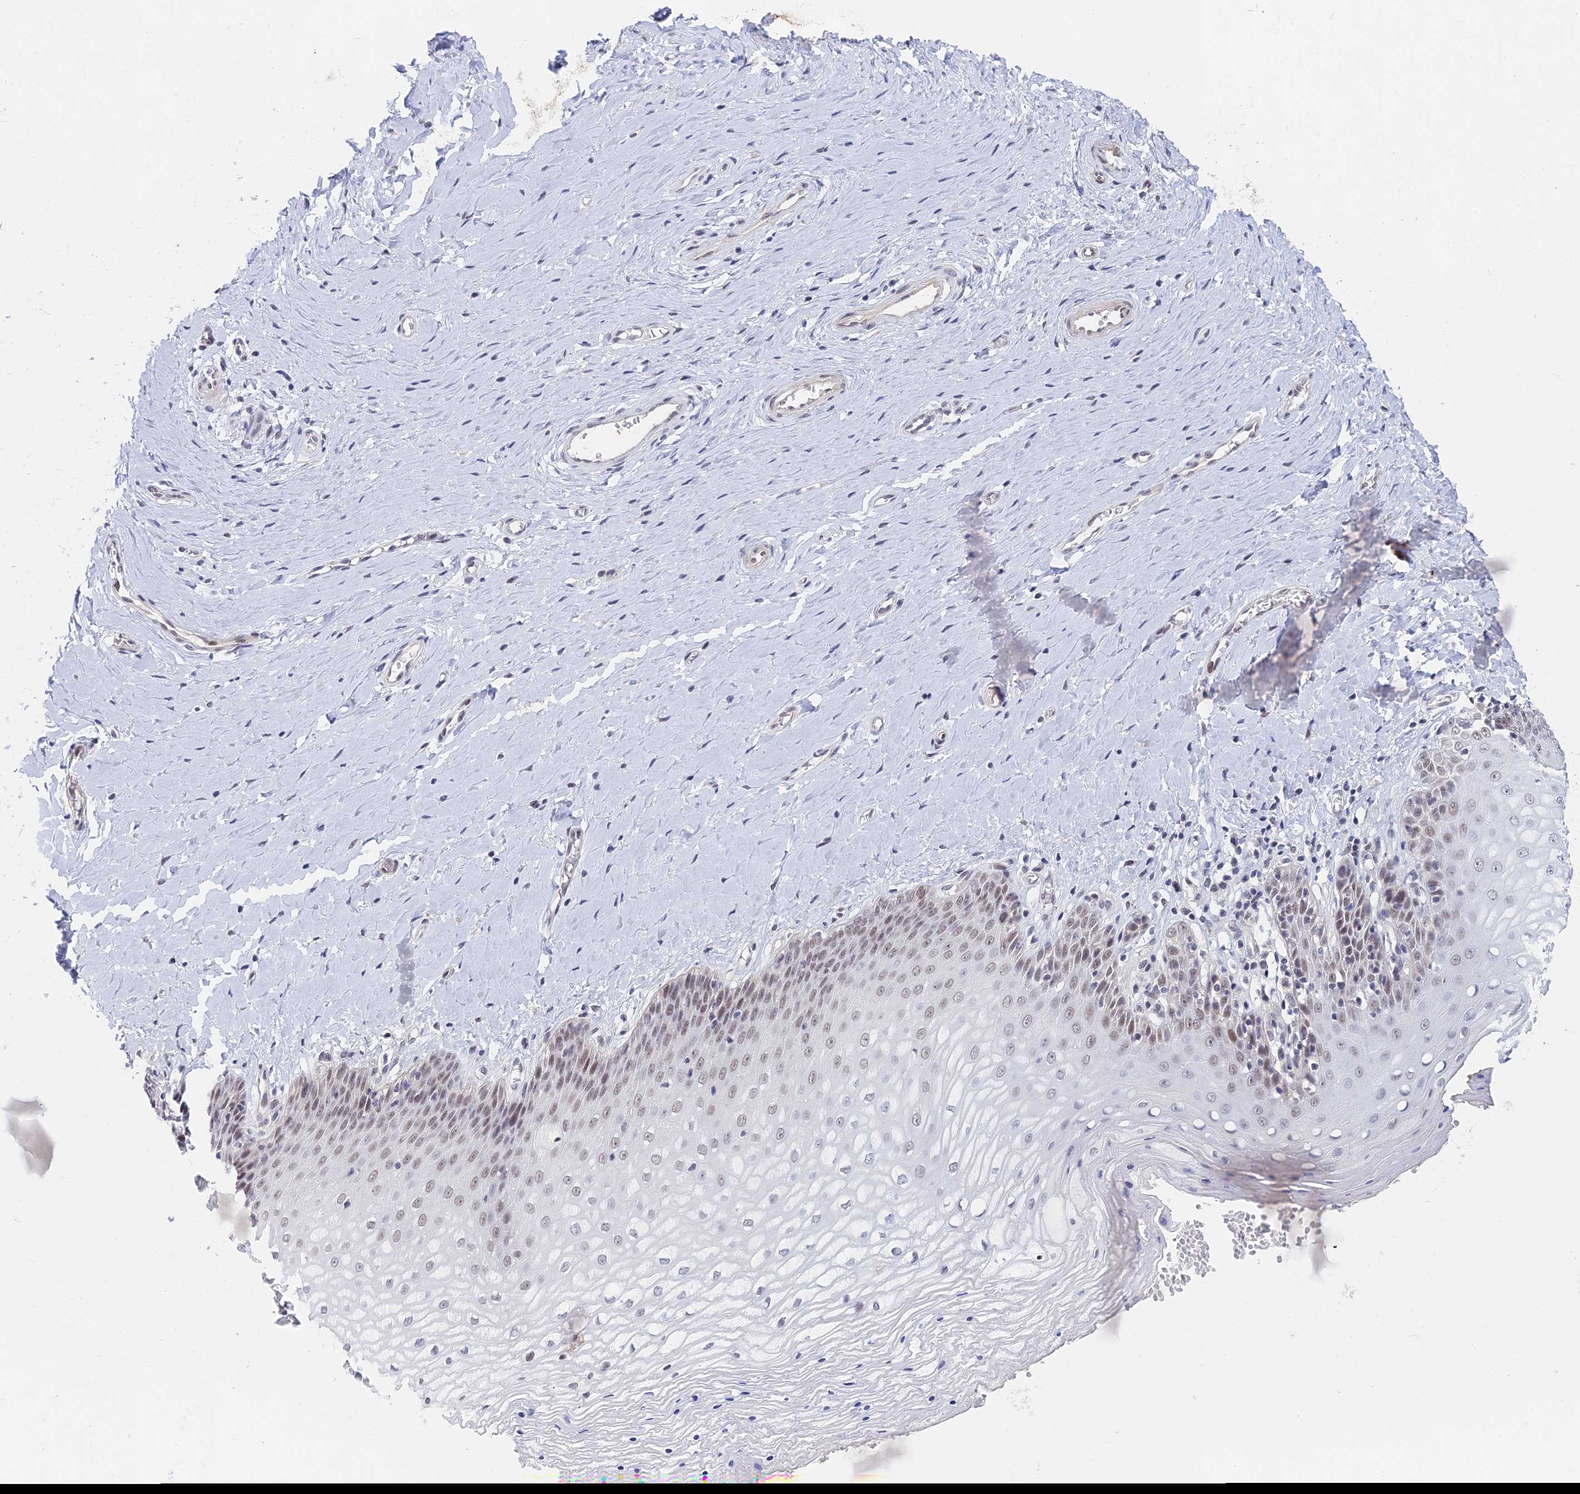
{"staining": {"intensity": "moderate", "quantity": "25%-75%", "location": "nuclear"}, "tissue": "vagina", "cell_type": "Squamous epithelial cells", "image_type": "normal", "snomed": [{"axis": "morphology", "description": "Normal tissue, NOS"}, {"axis": "topography", "description": "Vagina"}], "caption": "A medium amount of moderate nuclear expression is seen in approximately 25%-75% of squamous epithelial cells in normal vagina.", "gene": "NSMCE1", "patient": {"sex": "female", "age": 65}}